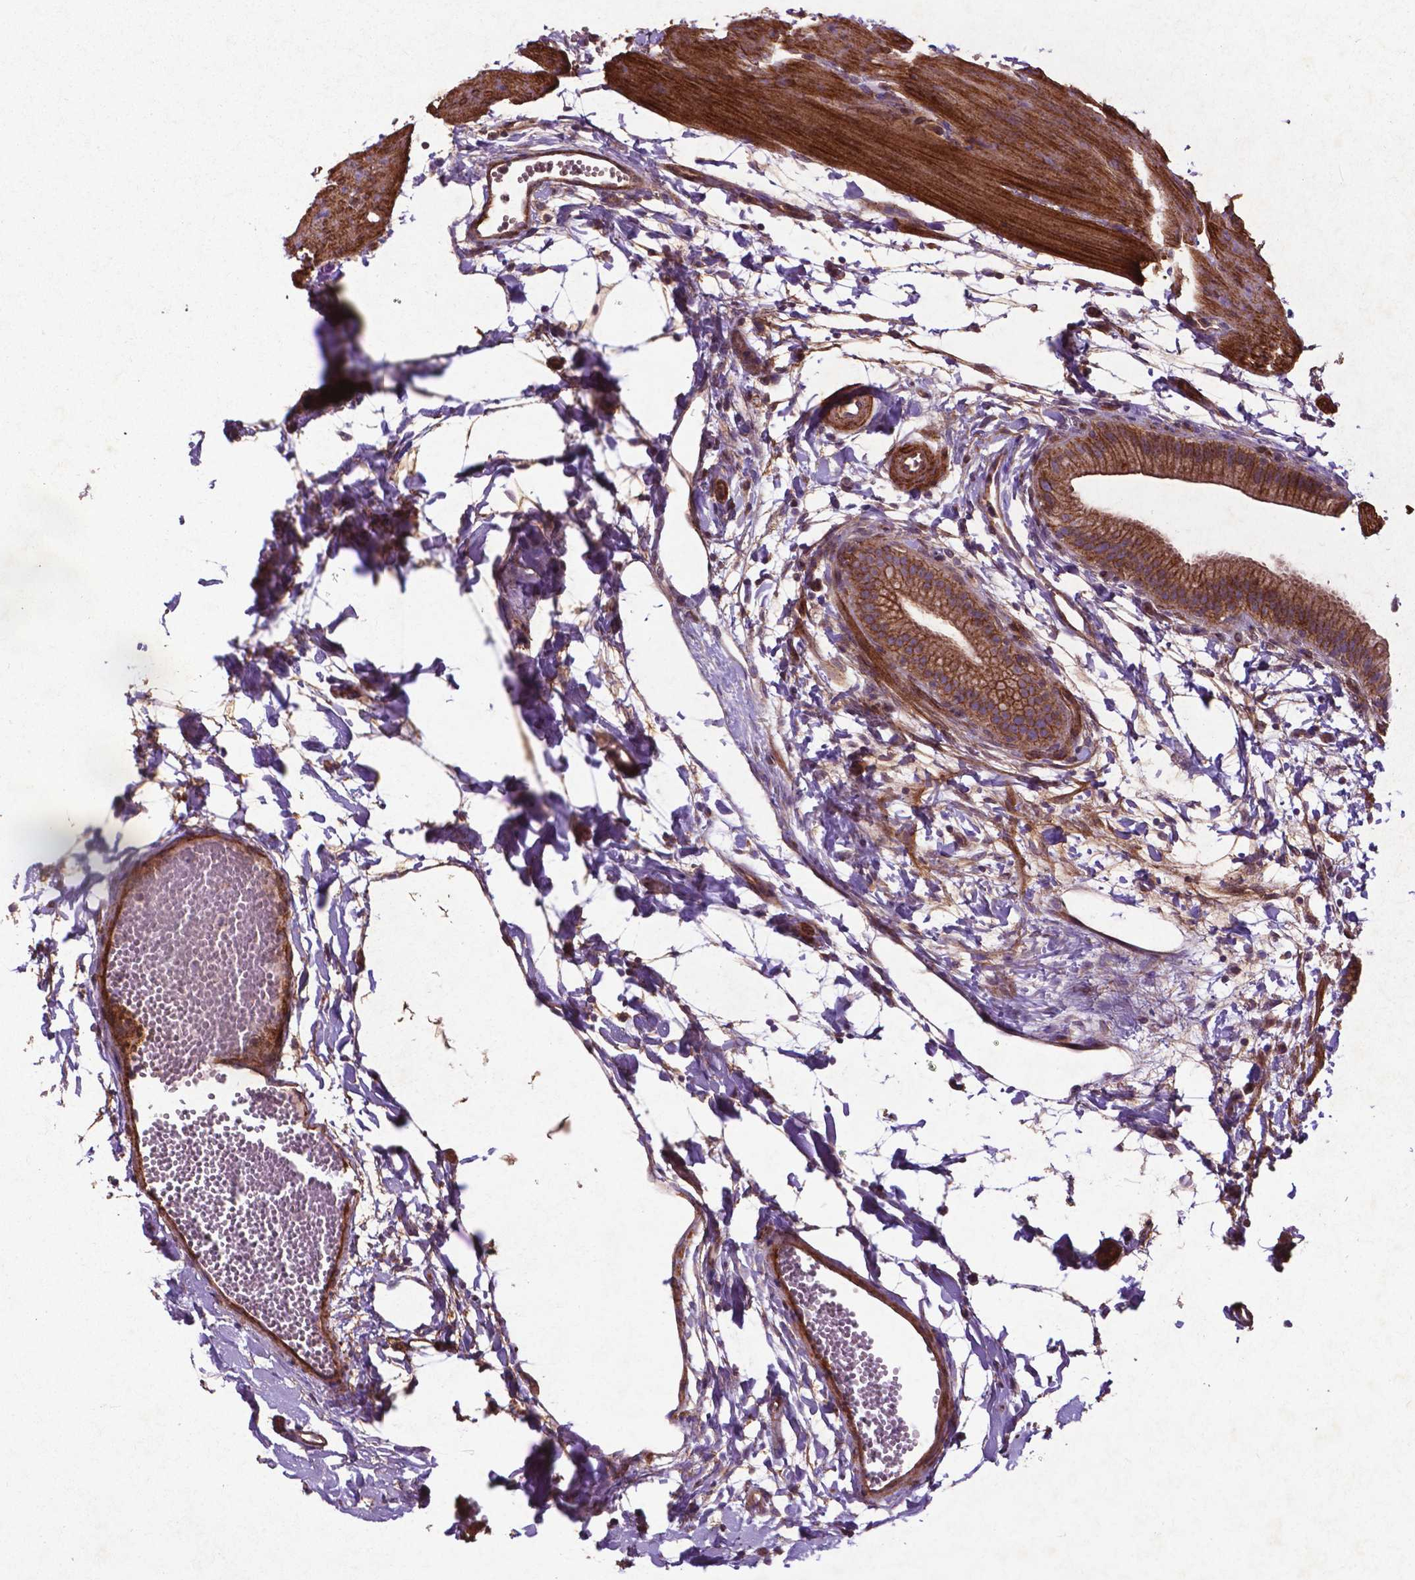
{"staining": {"intensity": "moderate", "quantity": ">75%", "location": "cytoplasmic/membranous"}, "tissue": "gallbladder", "cell_type": "Glandular cells", "image_type": "normal", "snomed": [{"axis": "morphology", "description": "Normal tissue, NOS"}, {"axis": "topography", "description": "Gallbladder"}], "caption": "An image showing moderate cytoplasmic/membranous positivity in approximately >75% of glandular cells in unremarkable gallbladder, as visualized by brown immunohistochemical staining.", "gene": "RRAS", "patient": {"sex": "female", "age": 63}}